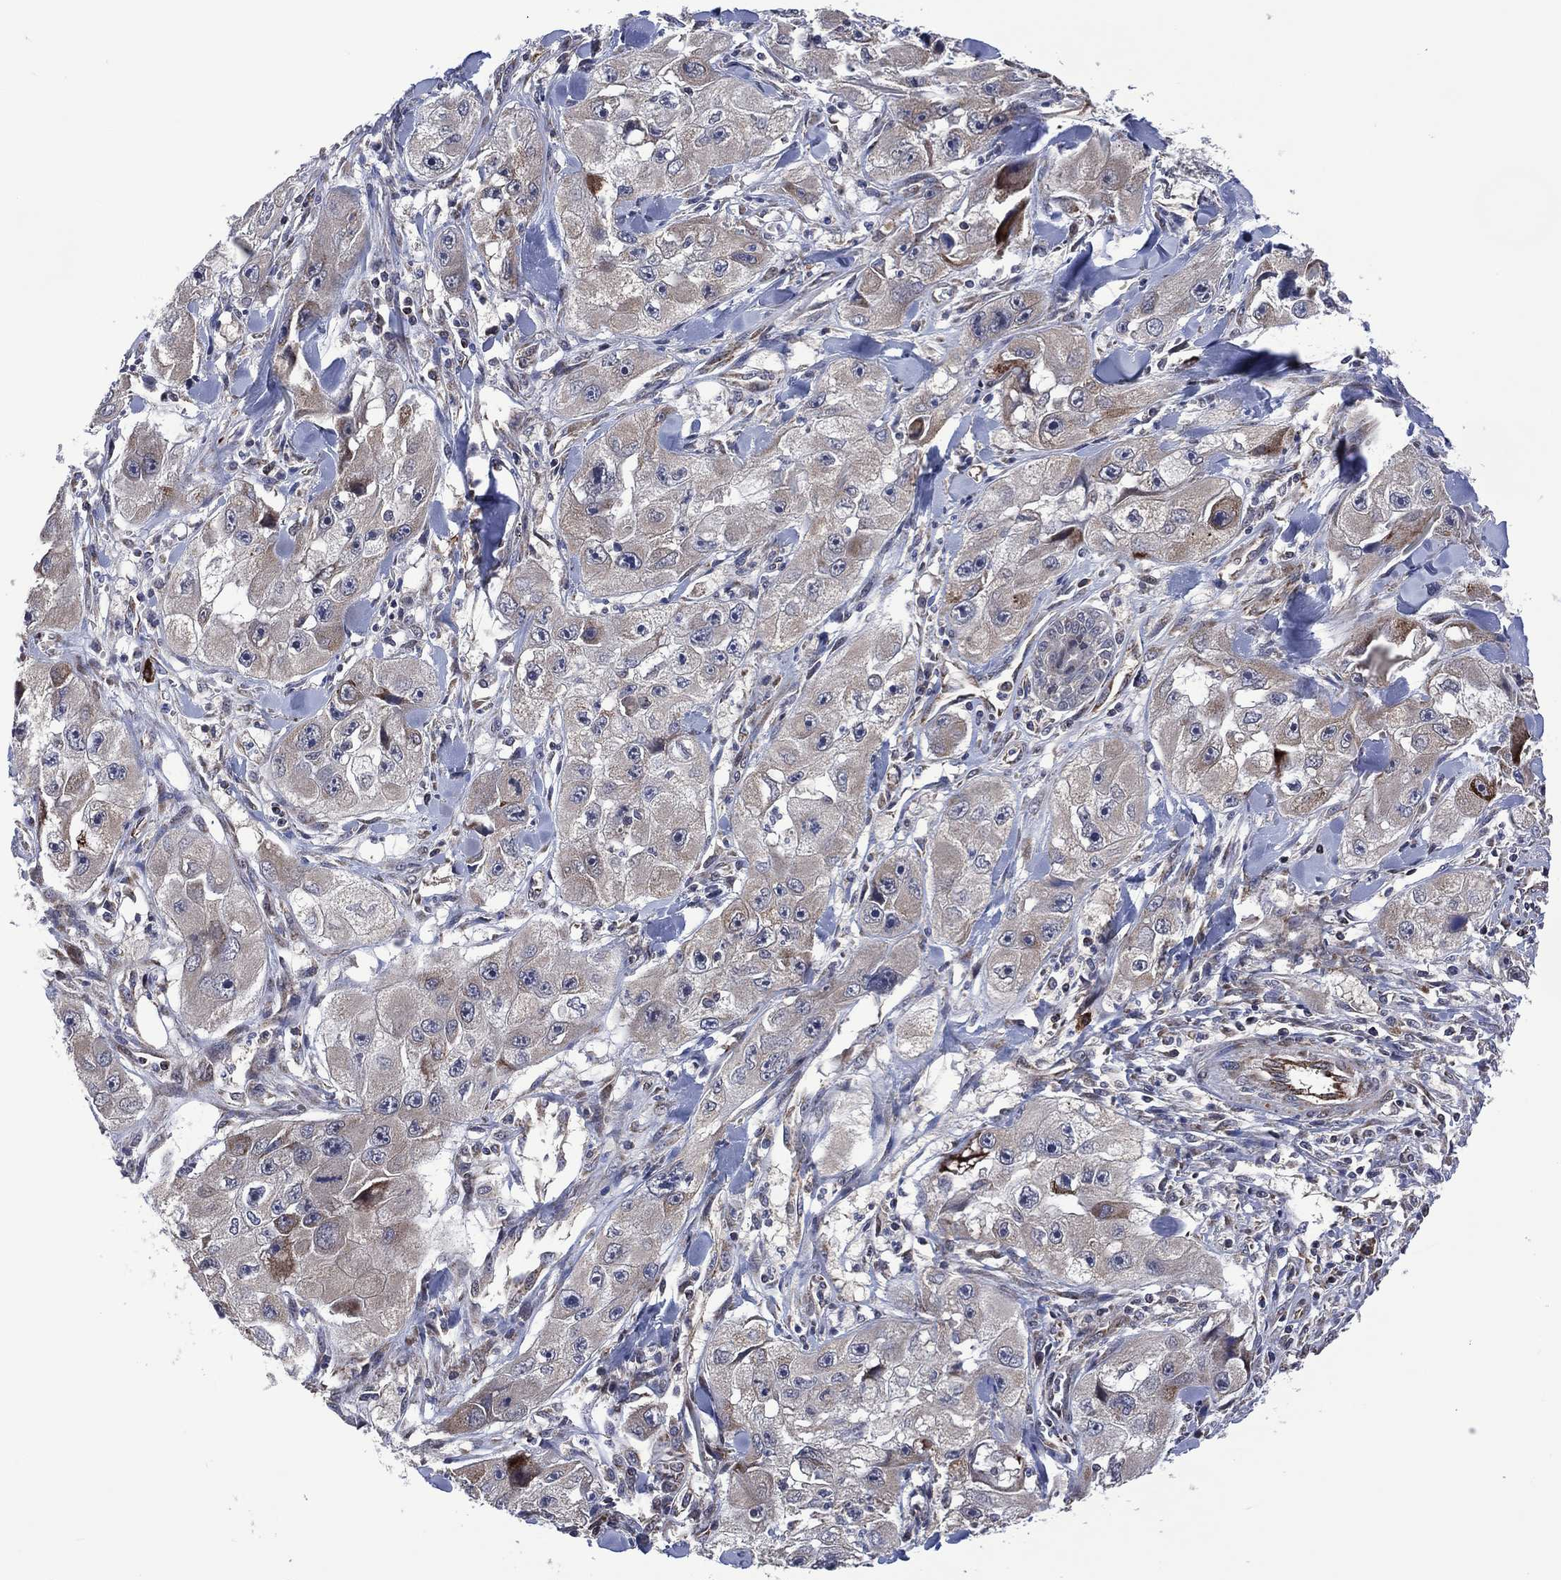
{"staining": {"intensity": "negative", "quantity": "none", "location": "none"}, "tissue": "skin cancer", "cell_type": "Tumor cells", "image_type": "cancer", "snomed": [{"axis": "morphology", "description": "Squamous cell carcinoma, NOS"}, {"axis": "topography", "description": "Skin"}, {"axis": "topography", "description": "Subcutis"}], "caption": "Immunohistochemistry (IHC) of squamous cell carcinoma (skin) shows no positivity in tumor cells.", "gene": "HTD2", "patient": {"sex": "male", "age": 73}}